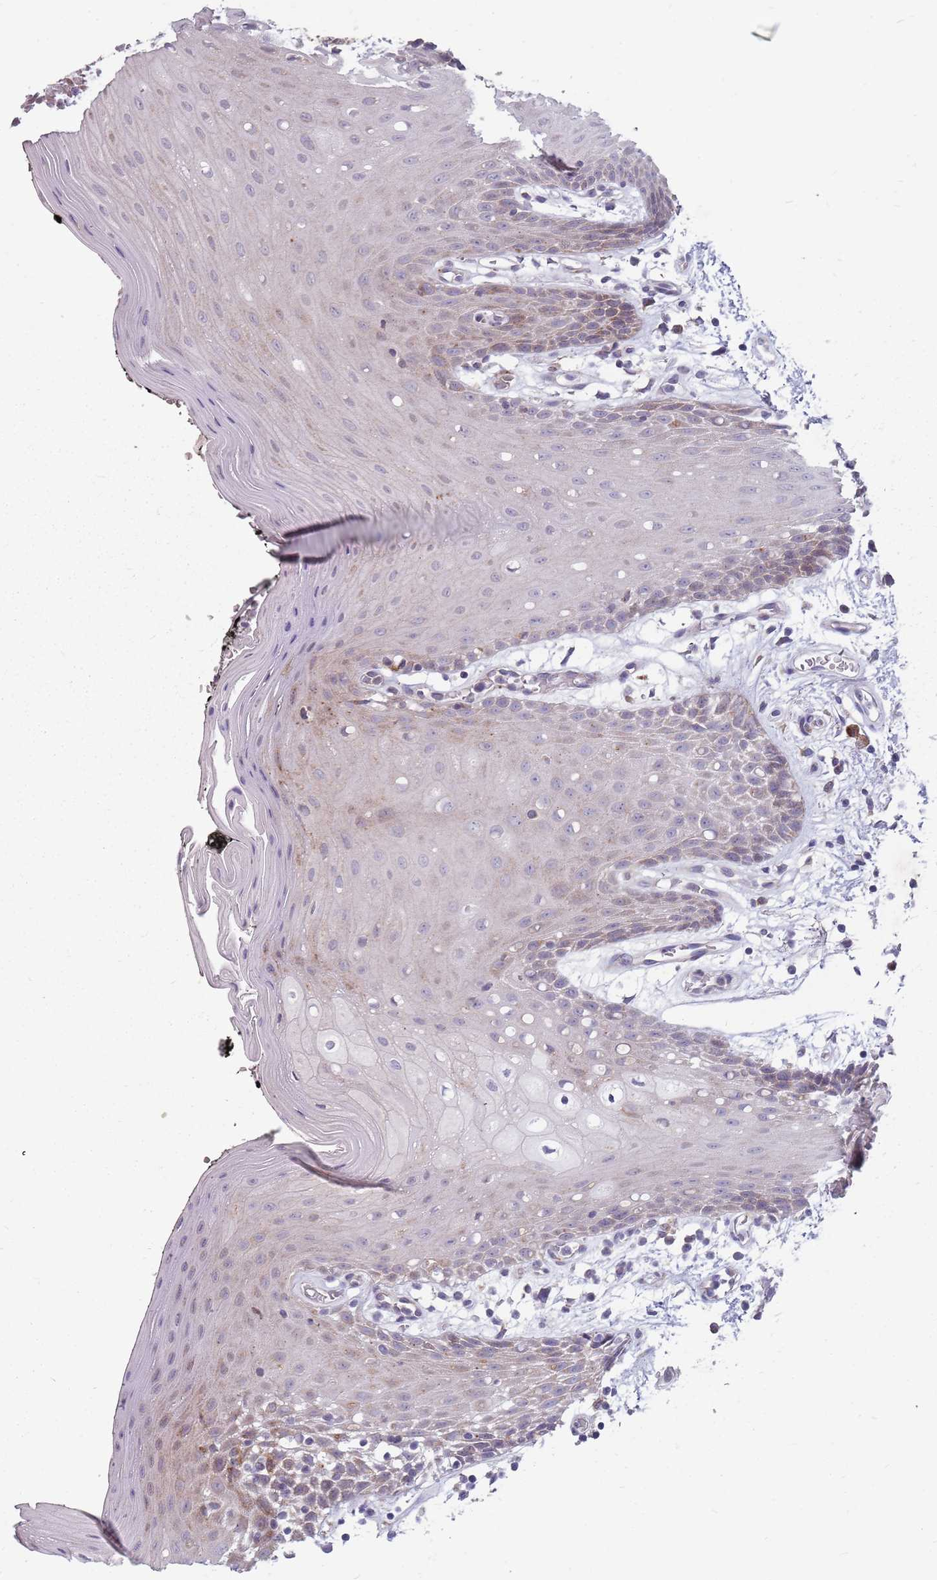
{"staining": {"intensity": "weak", "quantity": "<25%", "location": "cytoplasmic/membranous"}, "tissue": "oral mucosa", "cell_type": "Squamous epithelial cells", "image_type": "normal", "snomed": [{"axis": "morphology", "description": "Normal tissue, NOS"}, {"axis": "topography", "description": "Oral tissue"}, {"axis": "topography", "description": "Tounge, NOS"}], "caption": "The photomicrograph exhibits no significant staining in squamous epithelial cells of oral mucosa.", "gene": "NME4", "patient": {"sex": "female", "age": 59}}